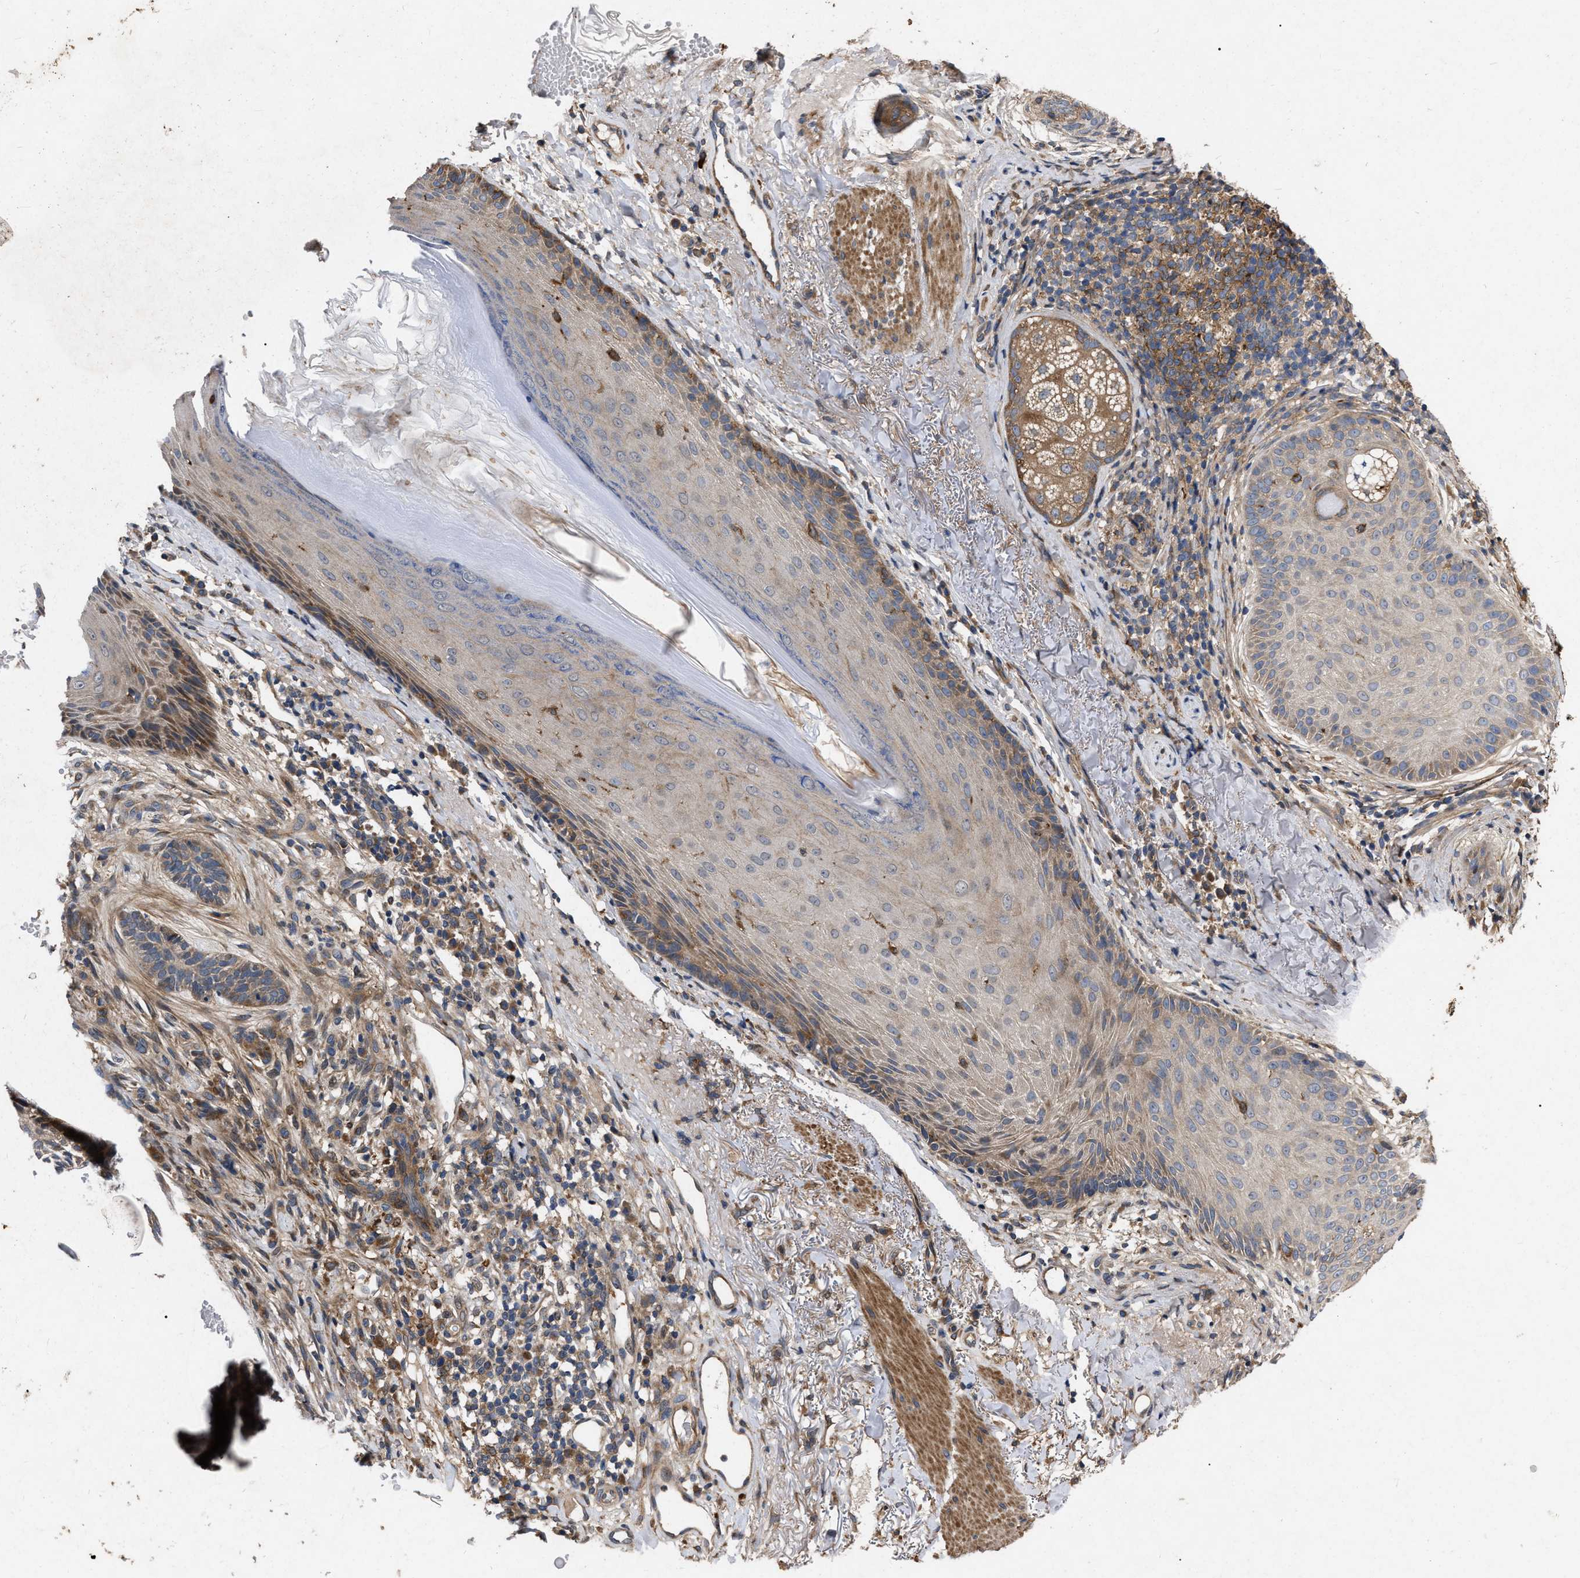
{"staining": {"intensity": "weak", "quantity": "25%-75%", "location": "cytoplasmic/membranous"}, "tissue": "skin cancer", "cell_type": "Tumor cells", "image_type": "cancer", "snomed": [{"axis": "morphology", "description": "Basal cell carcinoma"}, {"axis": "topography", "description": "Skin"}], "caption": "A brown stain shows weak cytoplasmic/membranous positivity of a protein in human basal cell carcinoma (skin) tumor cells.", "gene": "CDKN2C", "patient": {"sex": "male", "age": 55}}